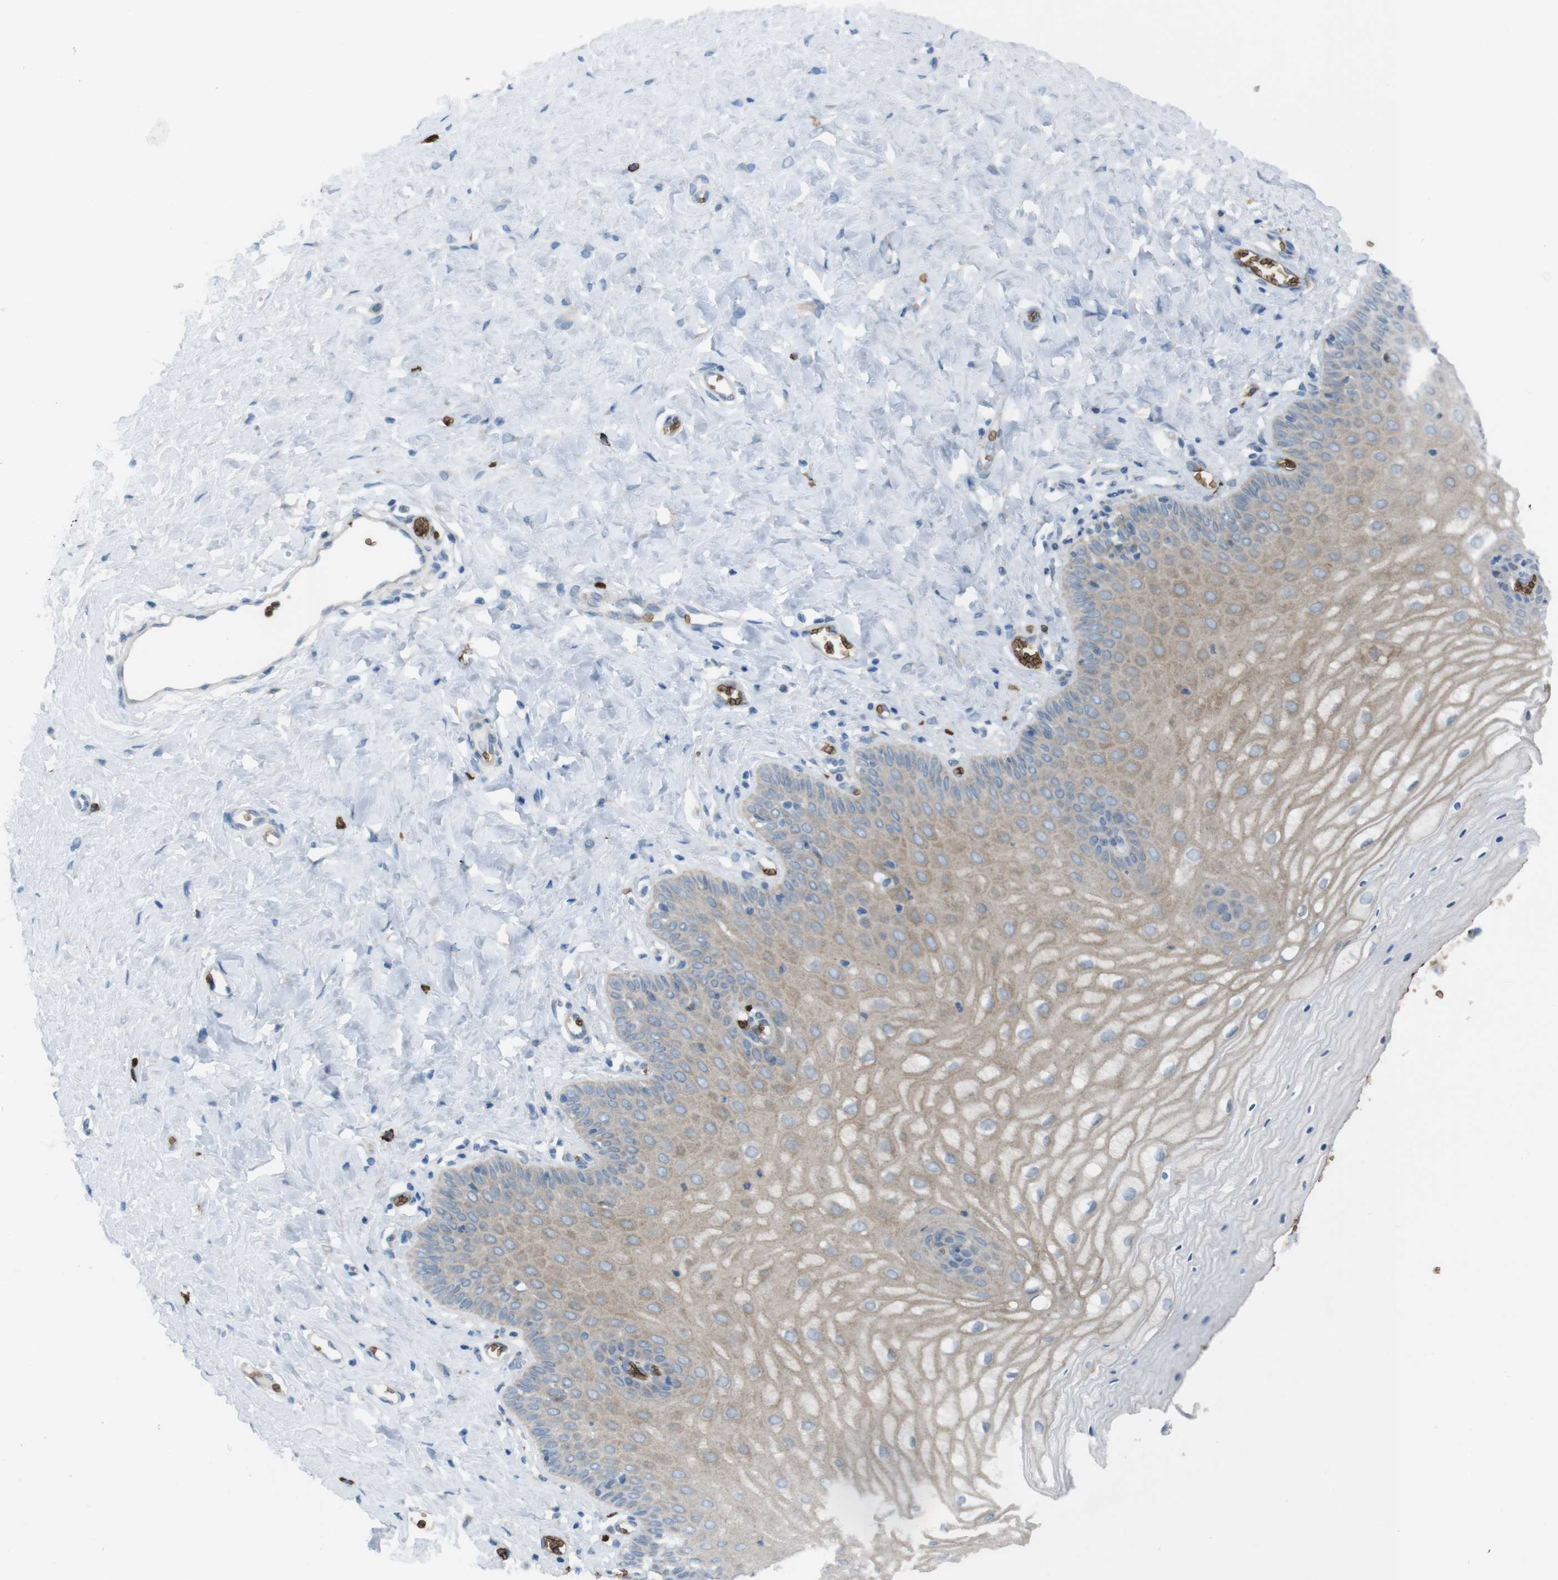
{"staining": {"intensity": "weak", "quantity": "<25%", "location": "cytoplasmic/membranous"}, "tissue": "cervix", "cell_type": "Glandular cells", "image_type": "normal", "snomed": [{"axis": "morphology", "description": "Normal tissue, NOS"}, {"axis": "topography", "description": "Cervix"}], "caption": "Protein analysis of unremarkable cervix demonstrates no significant expression in glandular cells. (Stains: DAB immunohistochemistry with hematoxylin counter stain, Microscopy: brightfield microscopy at high magnification).", "gene": "GYPA", "patient": {"sex": "female", "age": 55}}